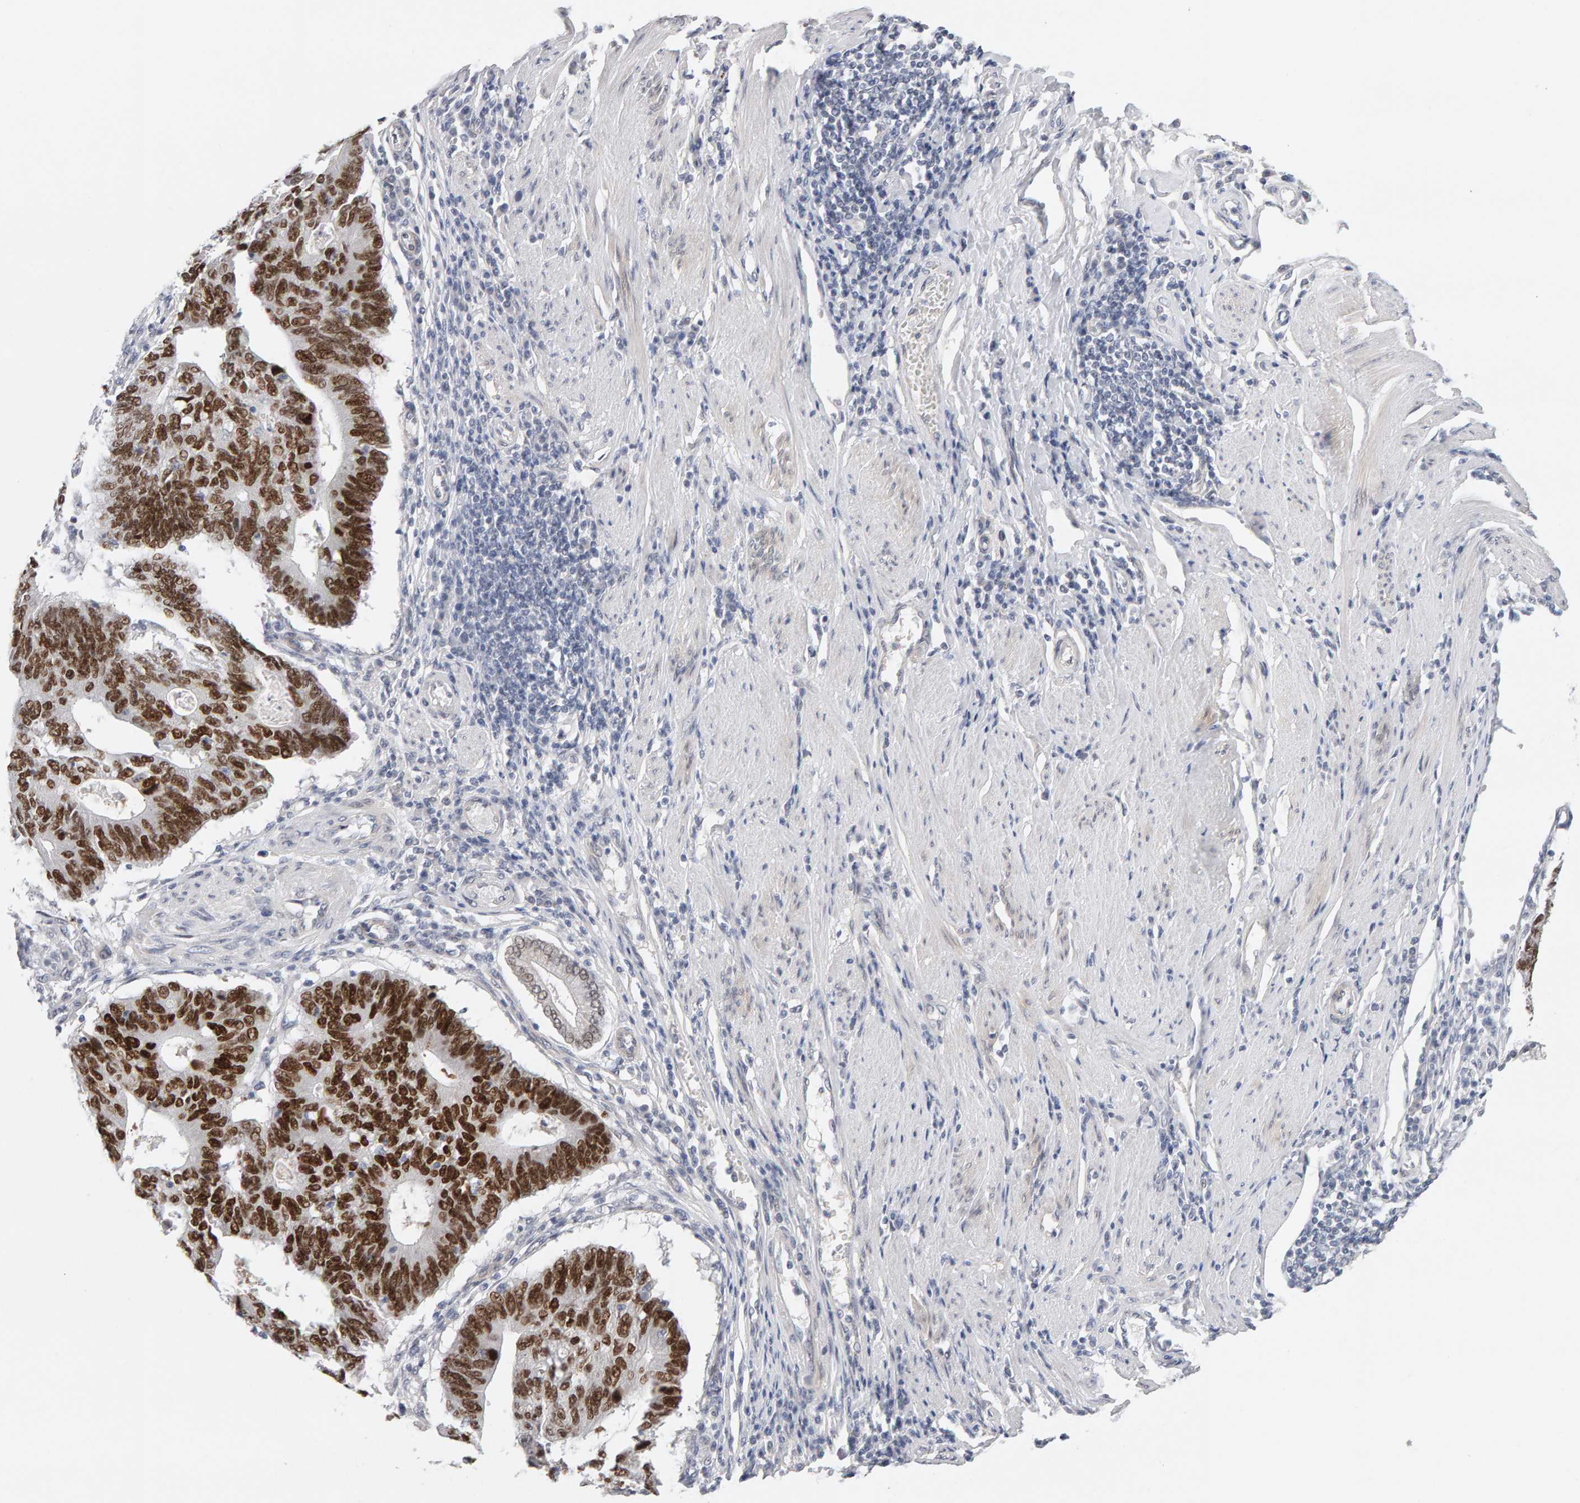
{"staining": {"intensity": "strong", "quantity": ">75%", "location": "nuclear"}, "tissue": "stomach cancer", "cell_type": "Tumor cells", "image_type": "cancer", "snomed": [{"axis": "morphology", "description": "Adenocarcinoma, NOS"}, {"axis": "topography", "description": "Stomach"}], "caption": "Strong nuclear protein expression is present in approximately >75% of tumor cells in stomach cancer (adenocarcinoma).", "gene": "HNF4A", "patient": {"sex": "male", "age": 59}}